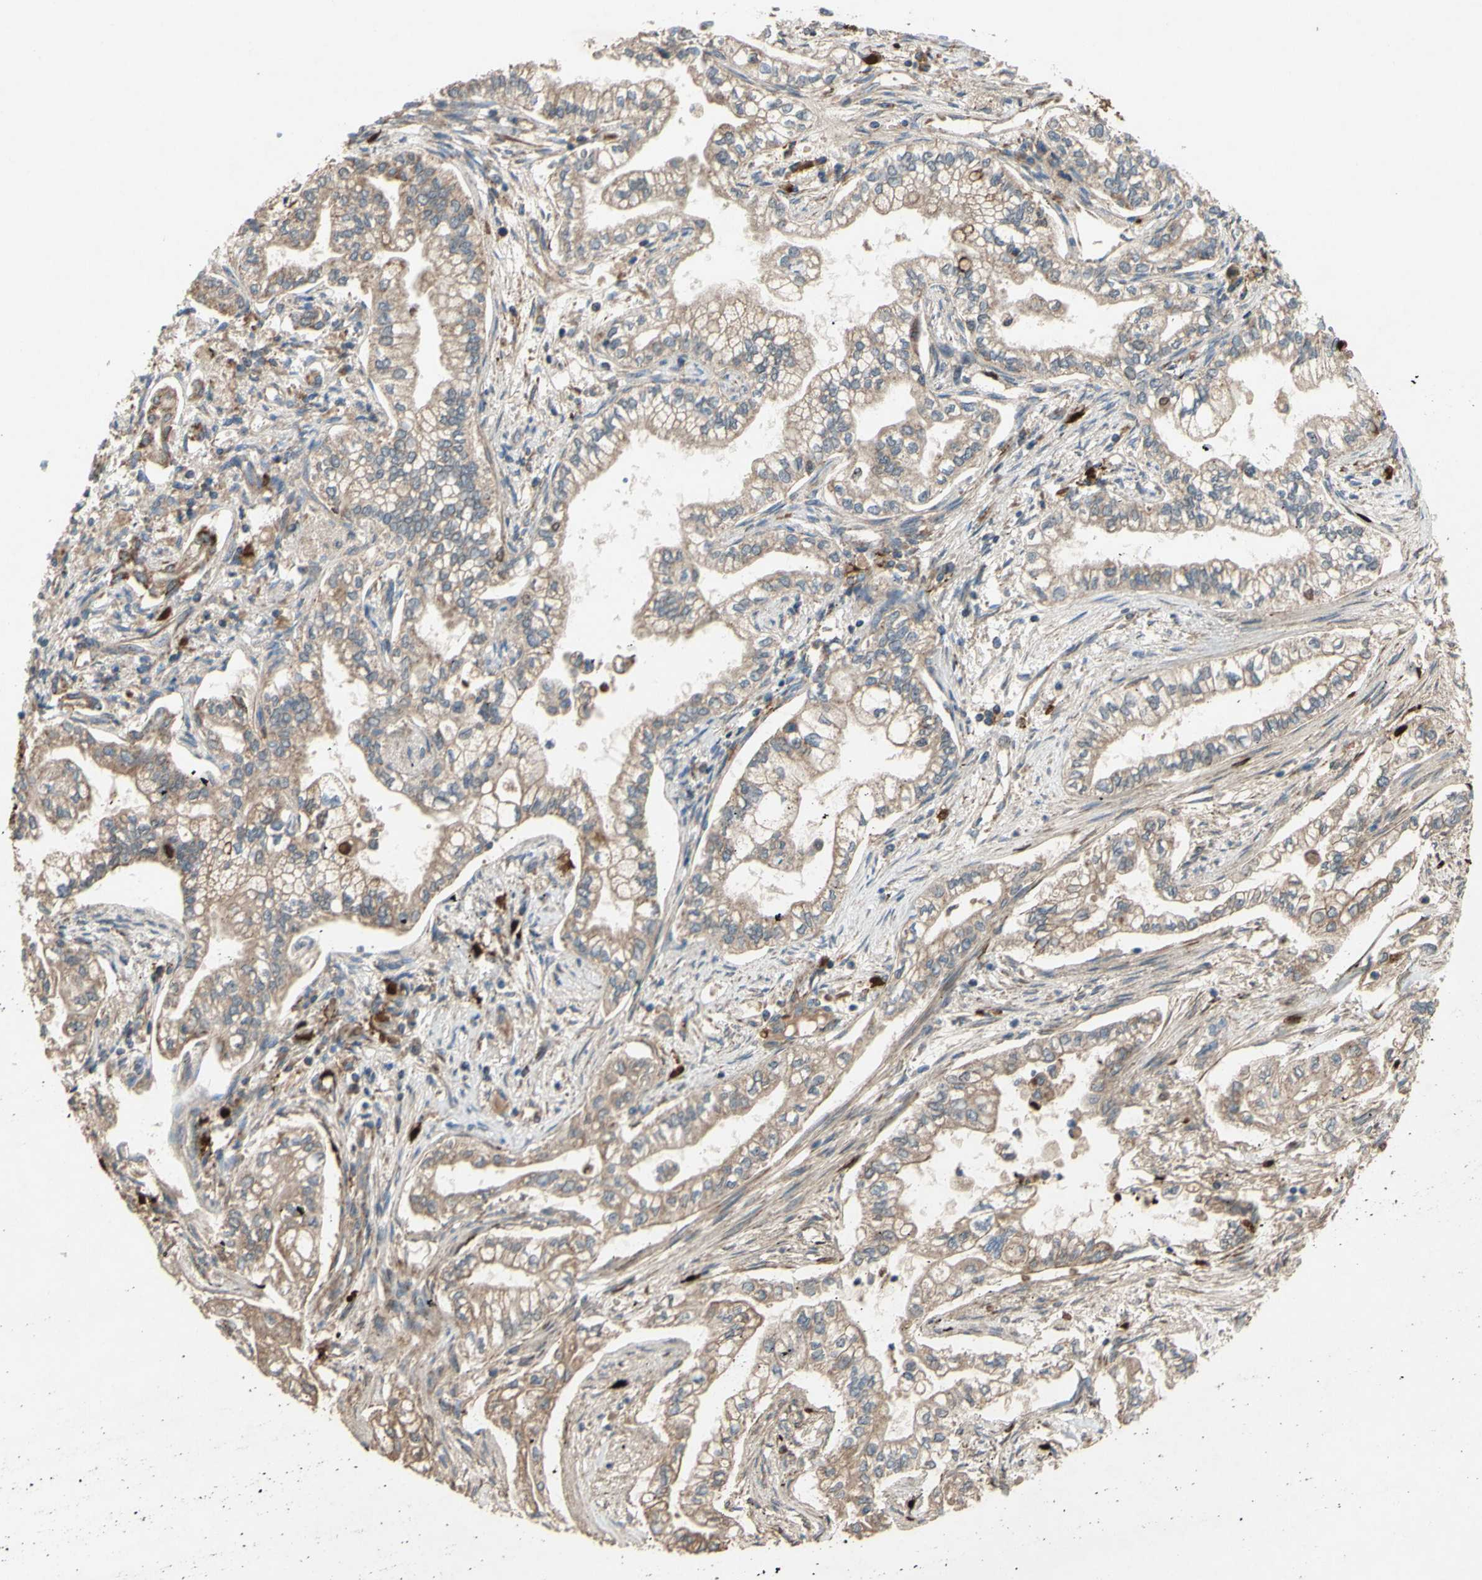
{"staining": {"intensity": "weak", "quantity": ">75%", "location": "cytoplasmic/membranous"}, "tissue": "pancreatic cancer", "cell_type": "Tumor cells", "image_type": "cancer", "snomed": [{"axis": "morphology", "description": "Normal tissue, NOS"}, {"axis": "topography", "description": "Pancreas"}], "caption": "Tumor cells reveal low levels of weak cytoplasmic/membranous staining in about >75% of cells in pancreatic cancer.", "gene": "CD164", "patient": {"sex": "male", "age": 42}}